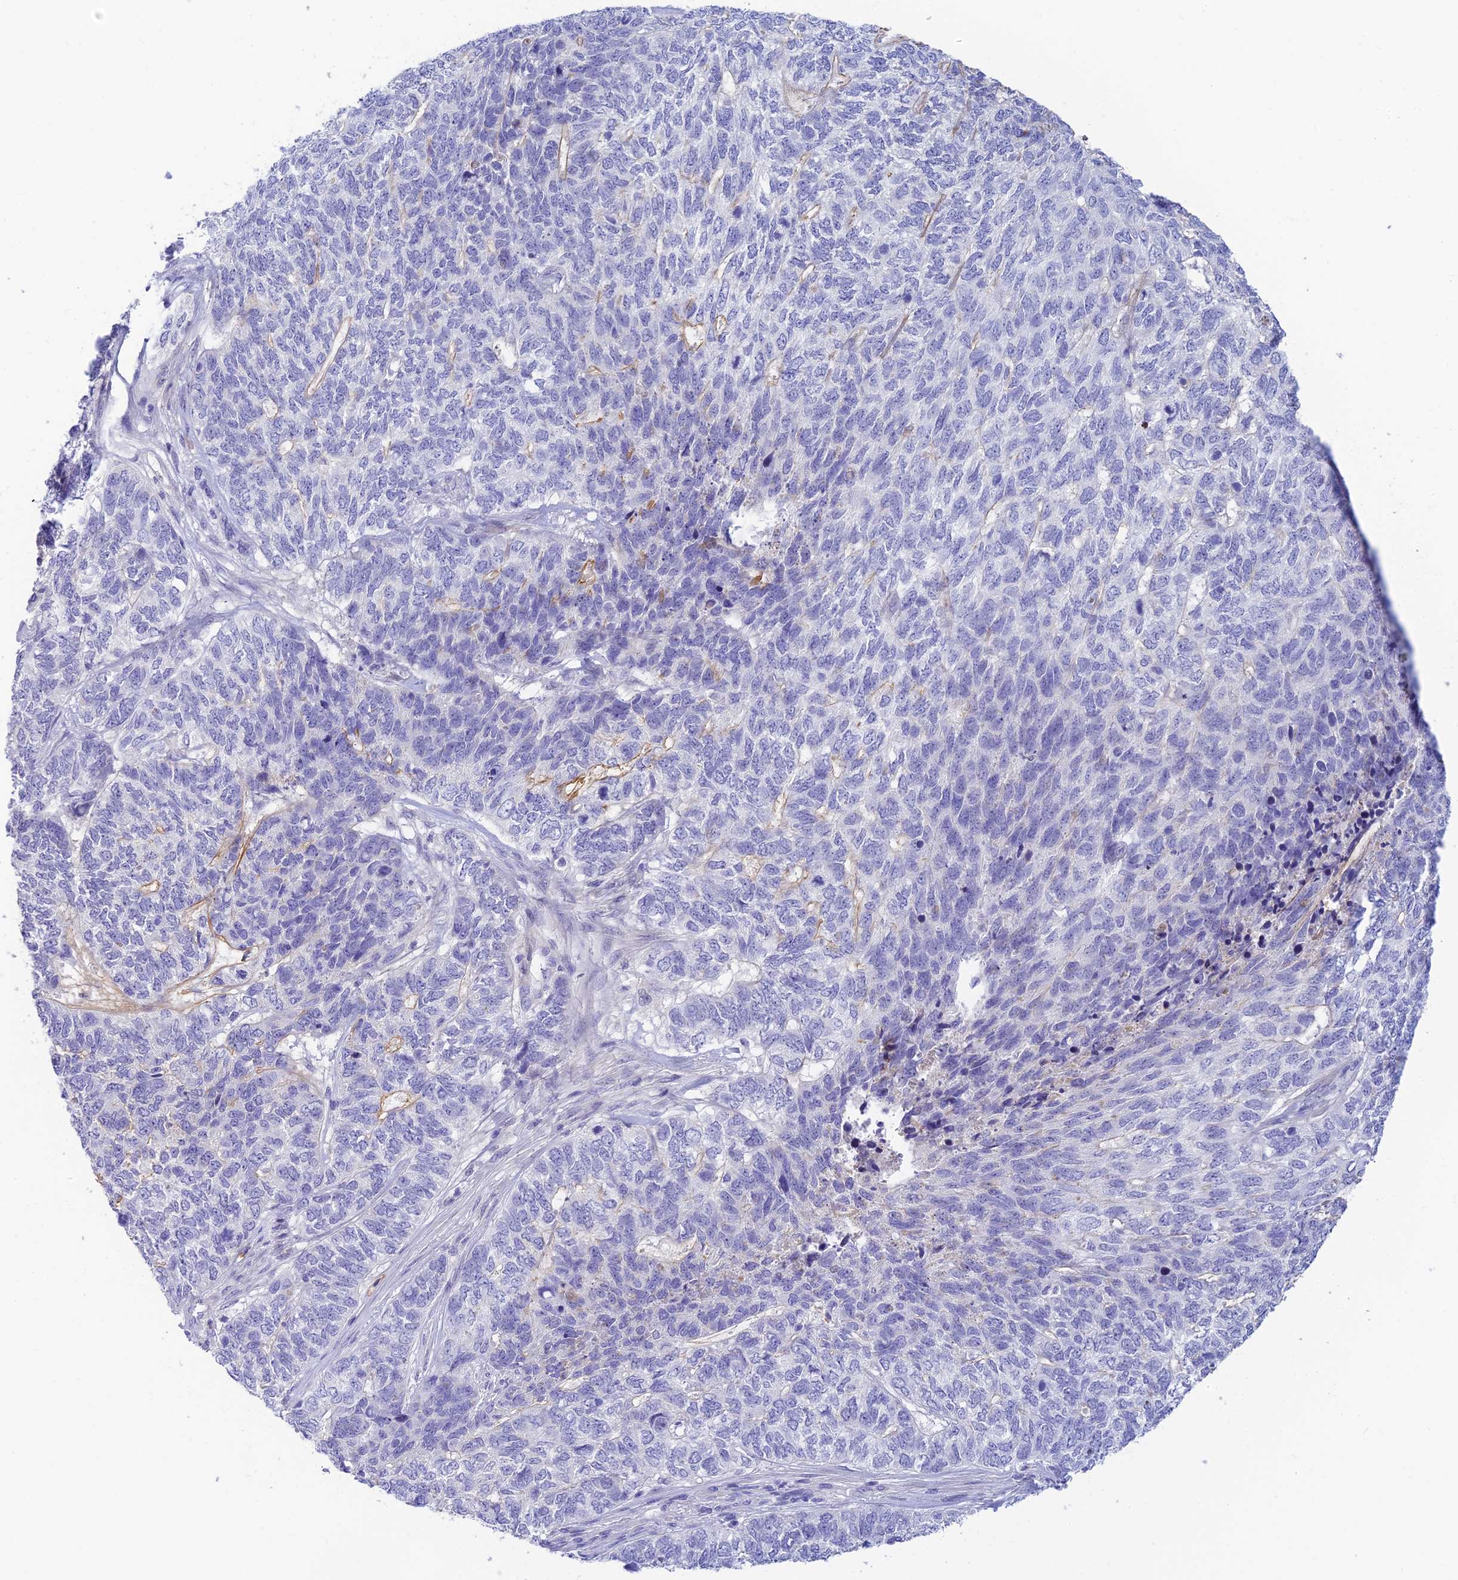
{"staining": {"intensity": "negative", "quantity": "none", "location": "none"}, "tissue": "skin cancer", "cell_type": "Tumor cells", "image_type": "cancer", "snomed": [{"axis": "morphology", "description": "Basal cell carcinoma"}, {"axis": "topography", "description": "Skin"}], "caption": "Skin cancer (basal cell carcinoma) stained for a protein using IHC exhibits no expression tumor cells.", "gene": "INTS13", "patient": {"sex": "female", "age": 65}}